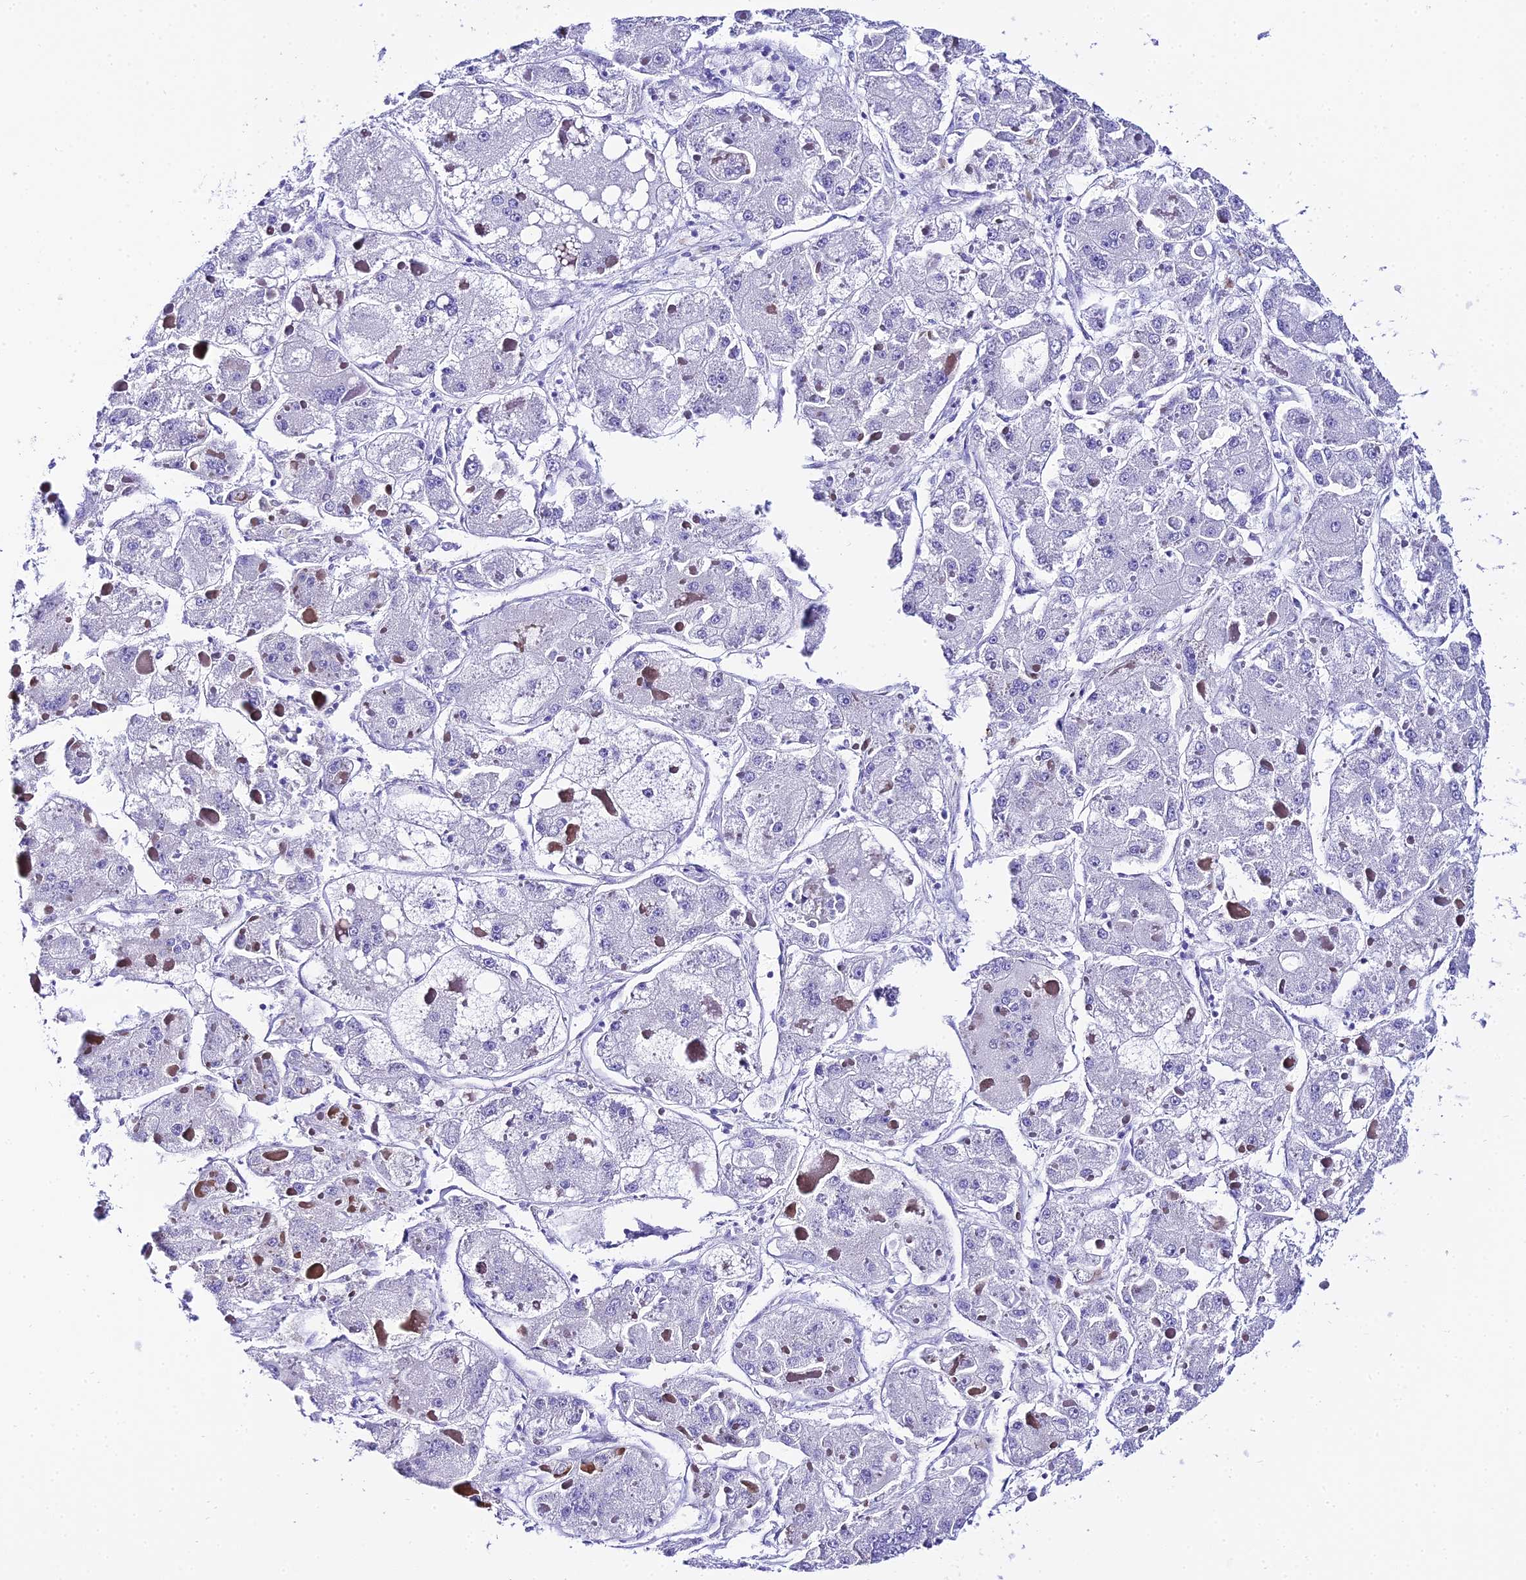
{"staining": {"intensity": "negative", "quantity": "none", "location": "none"}, "tissue": "liver cancer", "cell_type": "Tumor cells", "image_type": "cancer", "snomed": [{"axis": "morphology", "description": "Carcinoma, Hepatocellular, NOS"}, {"axis": "topography", "description": "Liver"}], "caption": "There is no significant expression in tumor cells of liver cancer (hepatocellular carcinoma). (DAB (3,3'-diaminobenzidine) immunohistochemistry (IHC), high magnification).", "gene": "TRMT44", "patient": {"sex": "female", "age": 73}}